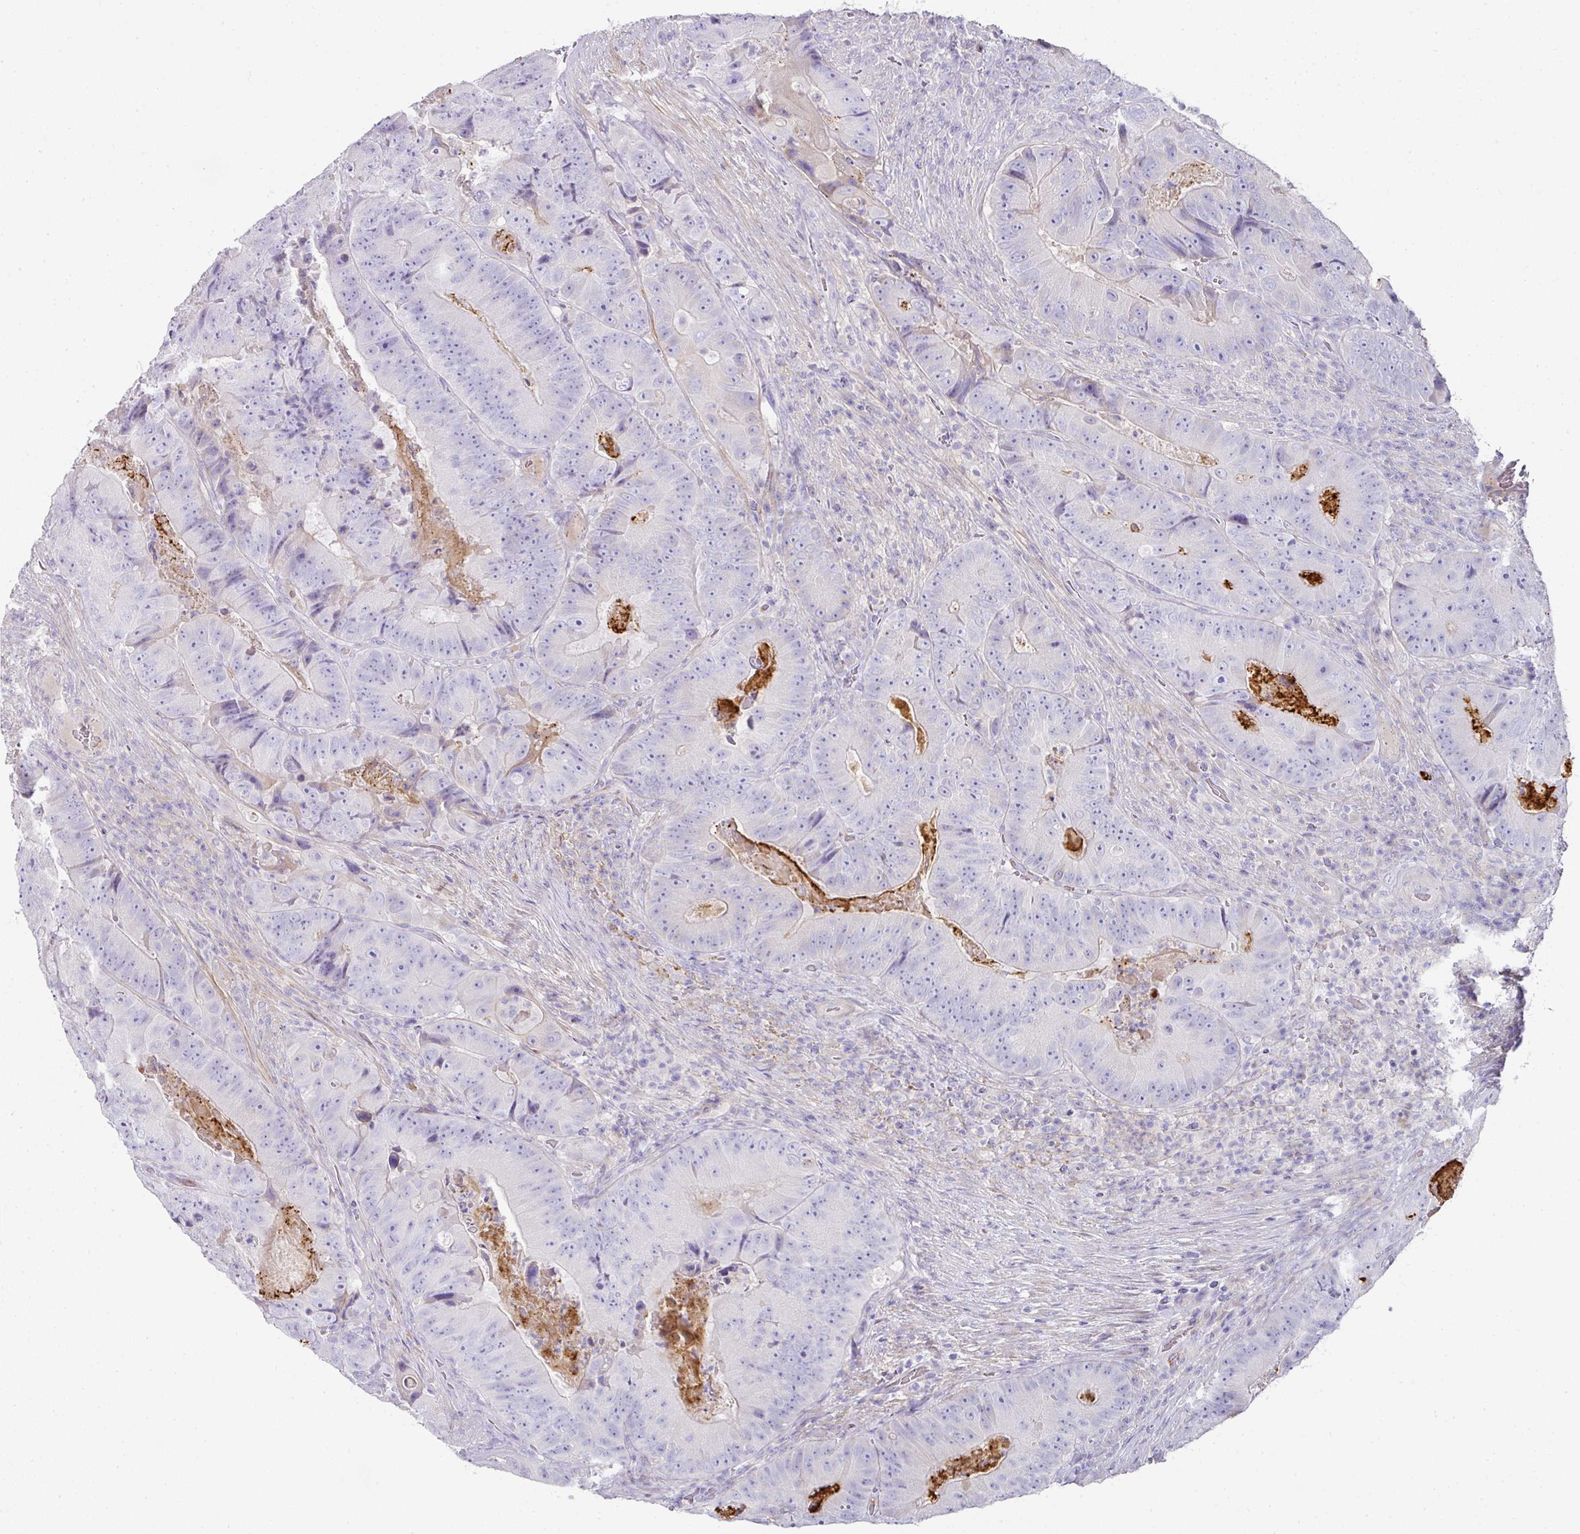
{"staining": {"intensity": "negative", "quantity": "none", "location": "none"}, "tissue": "colorectal cancer", "cell_type": "Tumor cells", "image_type": "cancer", "snomed": [{"axis": "morphology", "description": "Adenocarcinoma, NOS"}, {"axis": "topography", "description": "Colon"}], "caption": "The immunohistochemistry micrograph has no significant expression in tumor cells of colorectal cancer (adenocarcinoma) tissue. (DAB (3,3'-diaminobenzidine) immunohistochemistry (IHC) visualized using brightfield microscopy, high magnification).", "gene": "TARM1", "patient": {"sex": "female", "age": 86}}